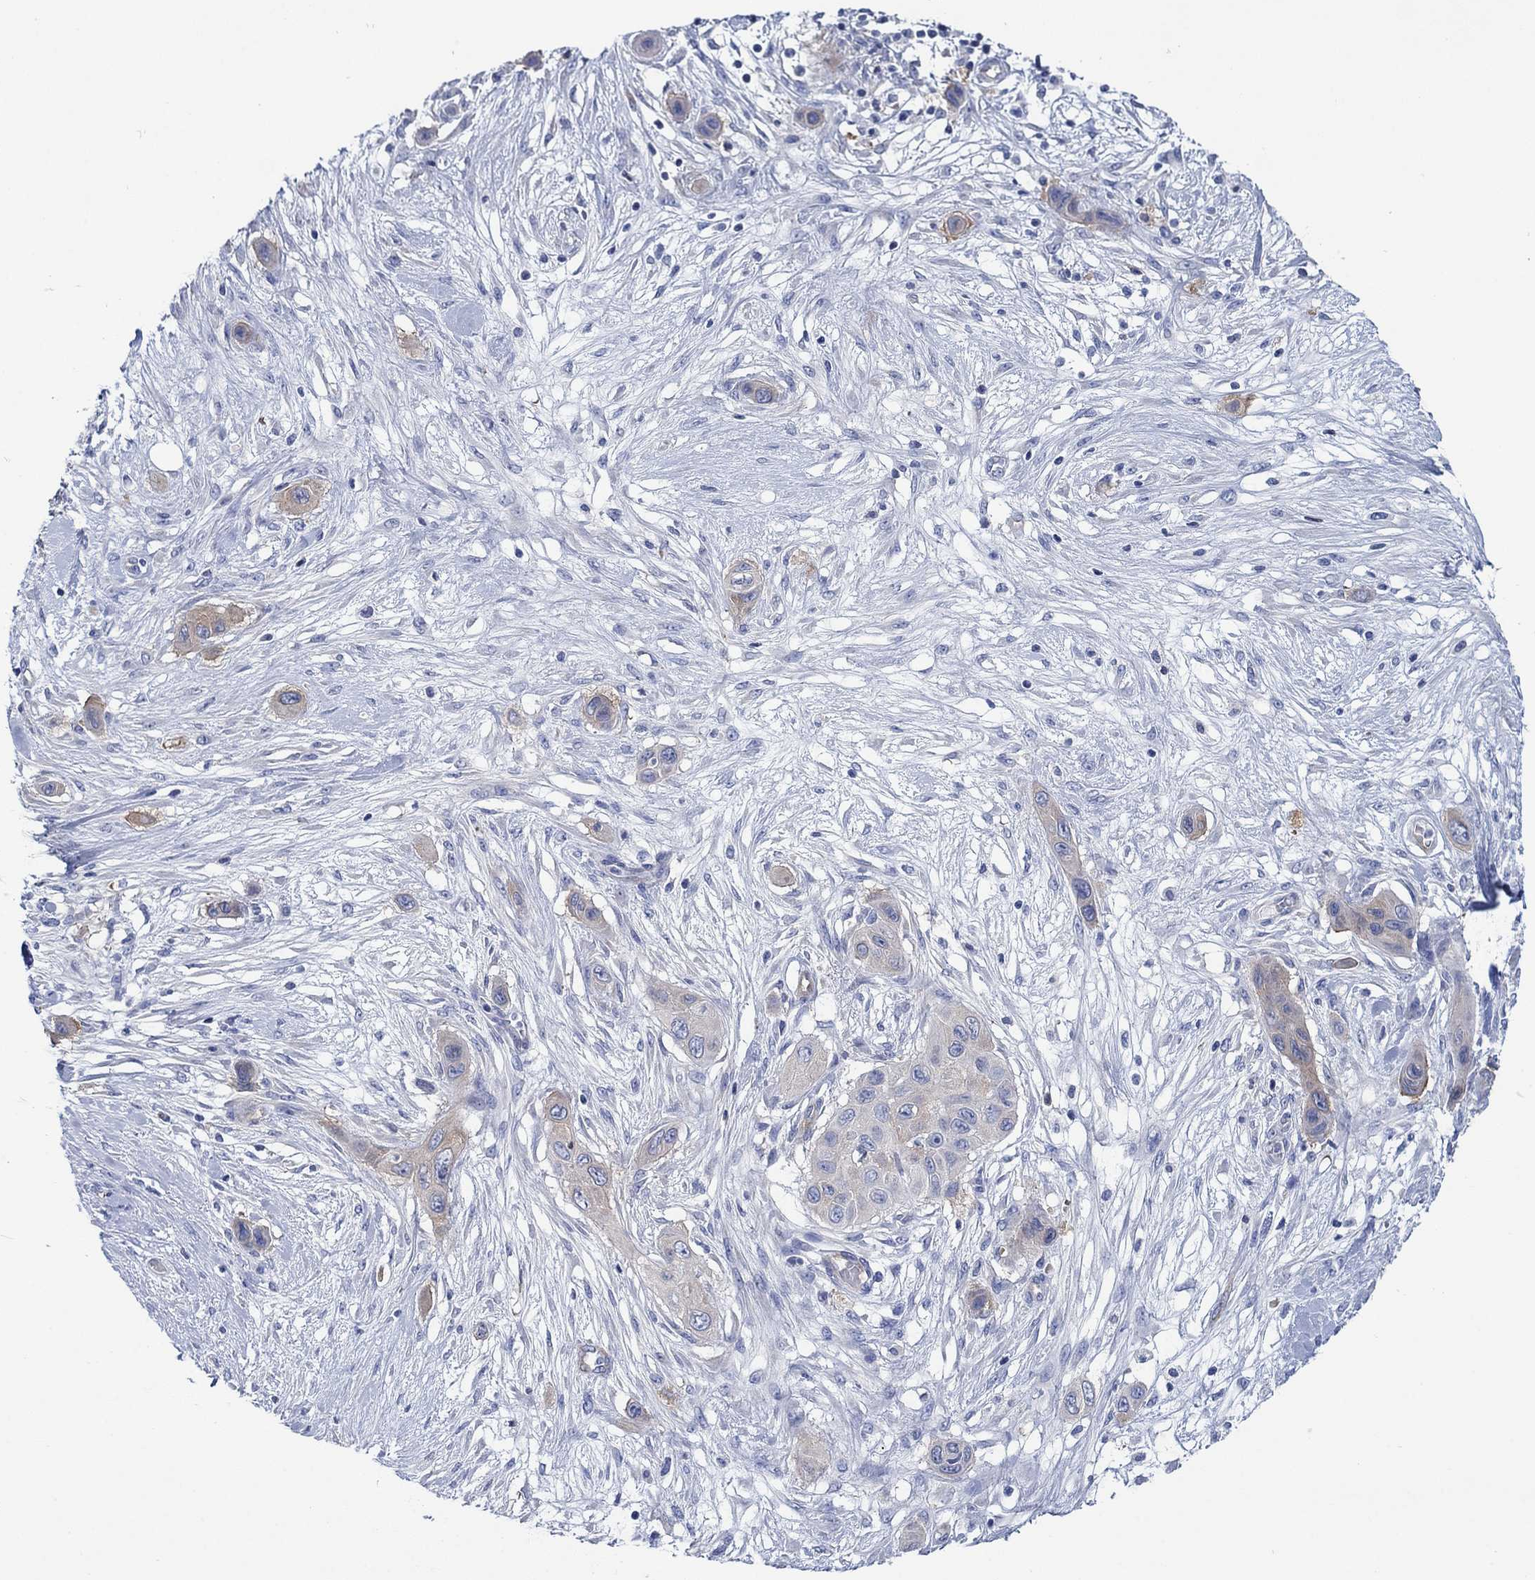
{"staining": {"intensity": "weak", "quantity": ">75%", "location": "cytoplasmic/membranous"}, "tissue": "skin cancer", "cell_type": "Tumor cells", "image_type": "cancer", "snomed": [{"axis": "morphology", "description": "Squamous cell carcinoma, NOS"}, {"axis": "topography", "description": "Skin"}], "caption": "Skin cancer (squamous cell carcinoma) tissue shows weak cytoplasmic/membranous staining in about >75% of tumor cells, visualized by immunohistochemistry.", "gene": "TRIM16", "patient": {"sex": "male", "age": 79}}